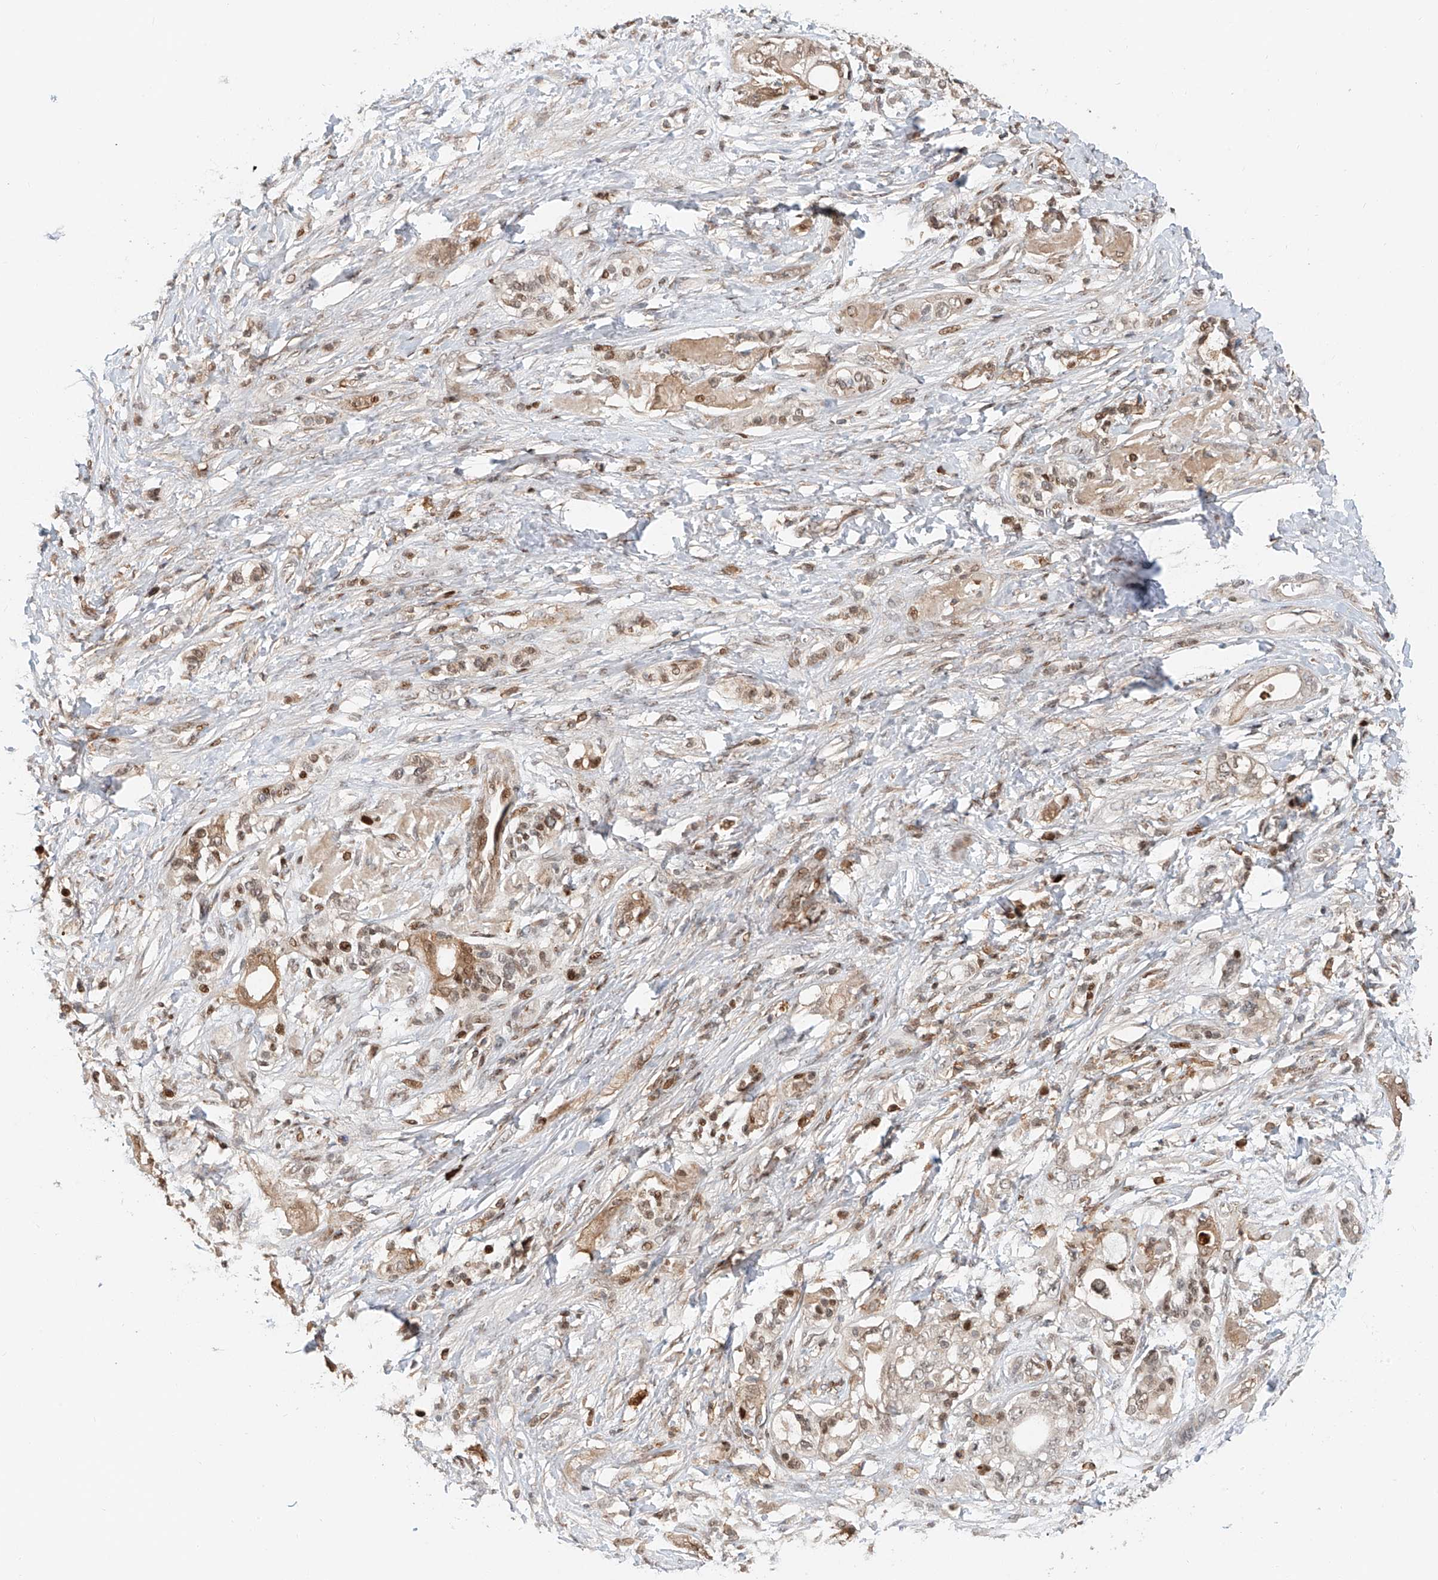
{"staining": {"intensity": "moderate", "quantity": "<25%", "location": "cytoplasmic/membranous,nuclear"}, "tissue": "pancreatic cancer", "cell_type": "Tumor cells", "image_type": "cancer", "snomed": [{"axis": "morphology", "description": "Adenocarcinoma, NOS"}, {"axis": "topography", "description": "Pancreas"}], "caption": "Immunohistochemical staining of adenocarcinoma (pancreatic) displays low levels of moderate cytoplasmic/membranous and nuclear protein expression in approximately <25% of tumor cells.", "gene": "CEP162", "patient": {"sex": "male", "age": 70}}